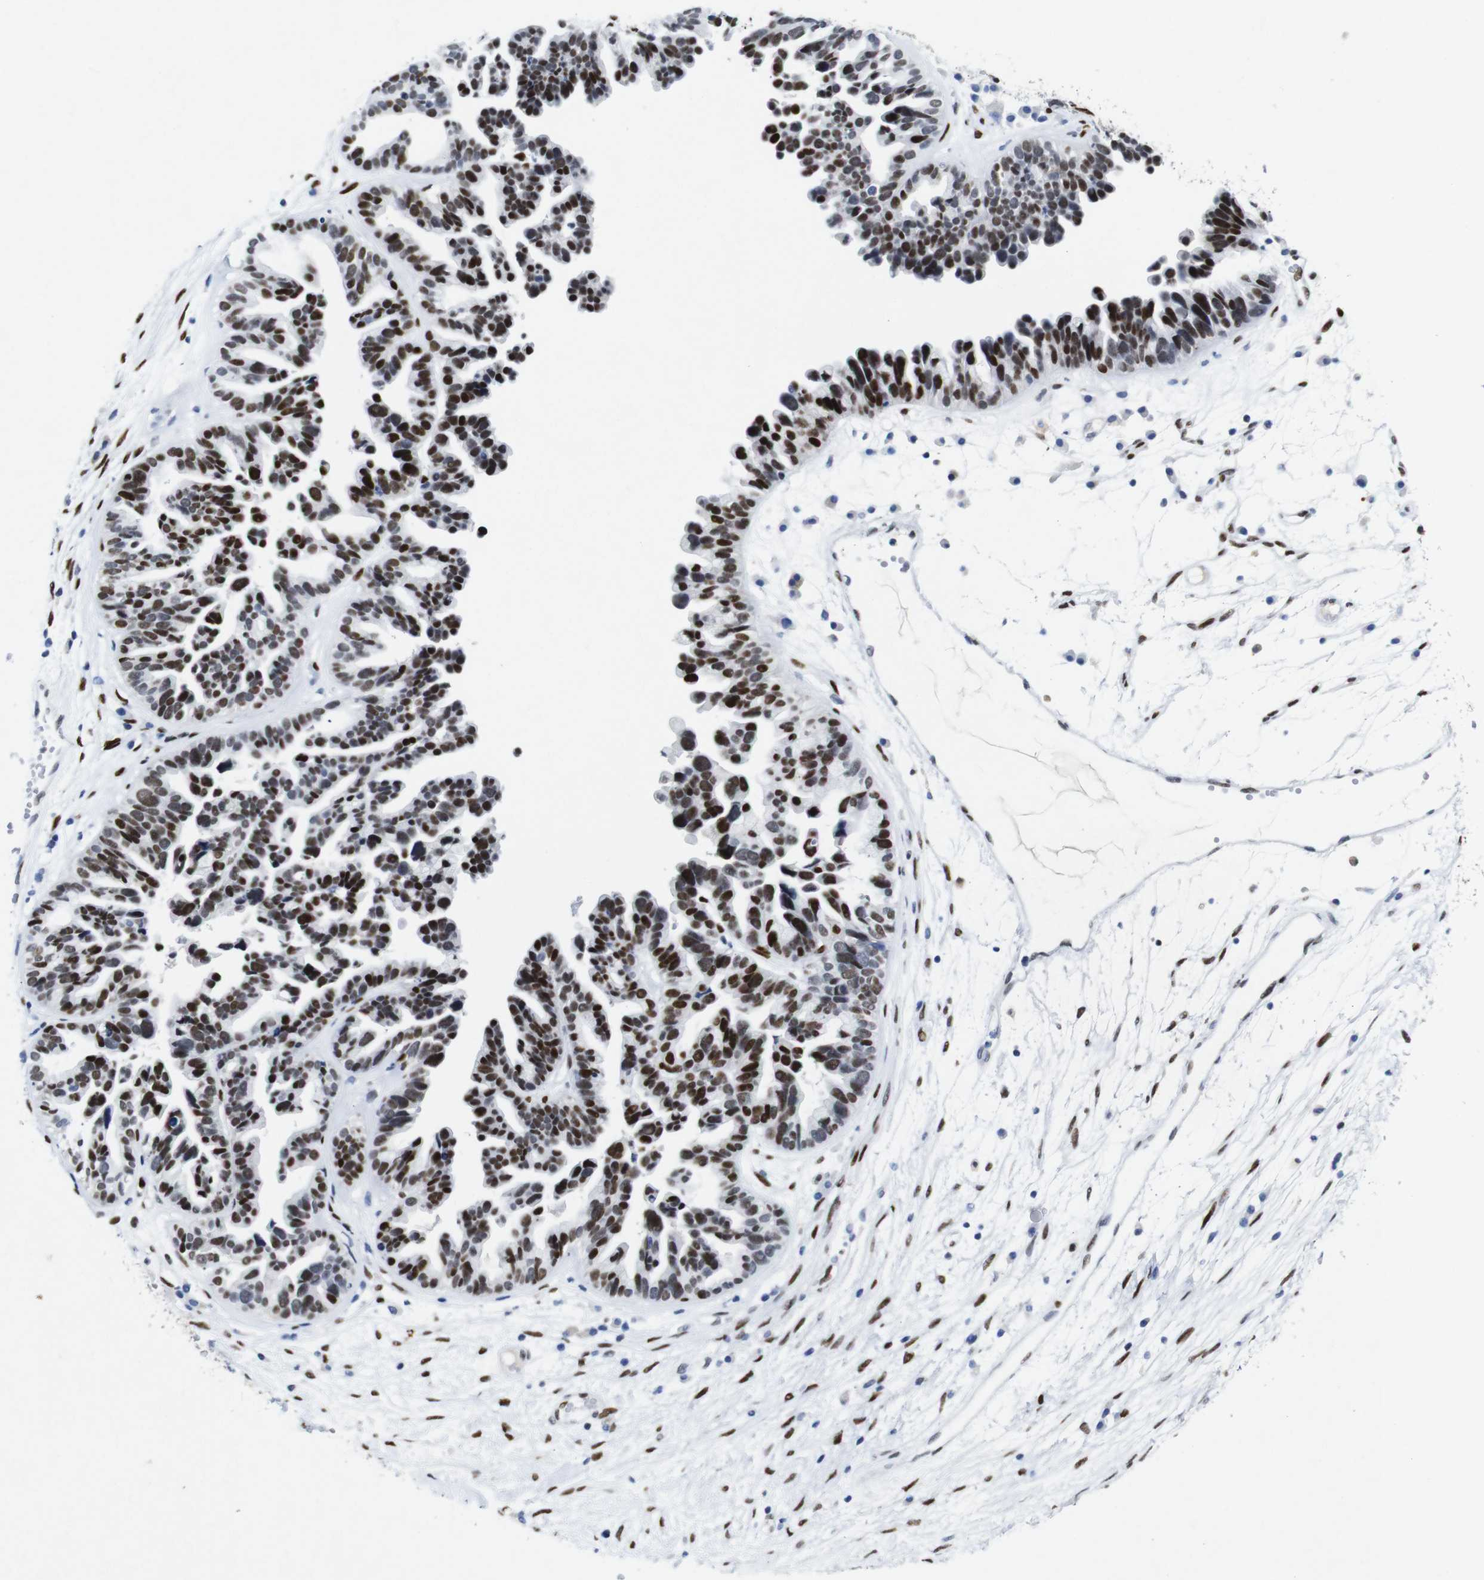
{"staining": {"intensity": "strong", "quantity": ">75%", "location": "nuclear"}, "tissue": "ovarian cancer", "cell_type": "Tumor cells", "image_type": "cancer", "snomed": [{"axis": "morphology", "description": "Cystadenocarcinoma, serous, NOS"}, {"axis": "topography", "description": "Ovary"}], "caption": "DAB immunohistochemical staining of human ovarian serous cystadenocarcinoma demonstrates strong nuclear protein expression in approximately >75% of tumor cells.", "gene": "FOSL2", "patient": {"sex": "female", "age": 56}}